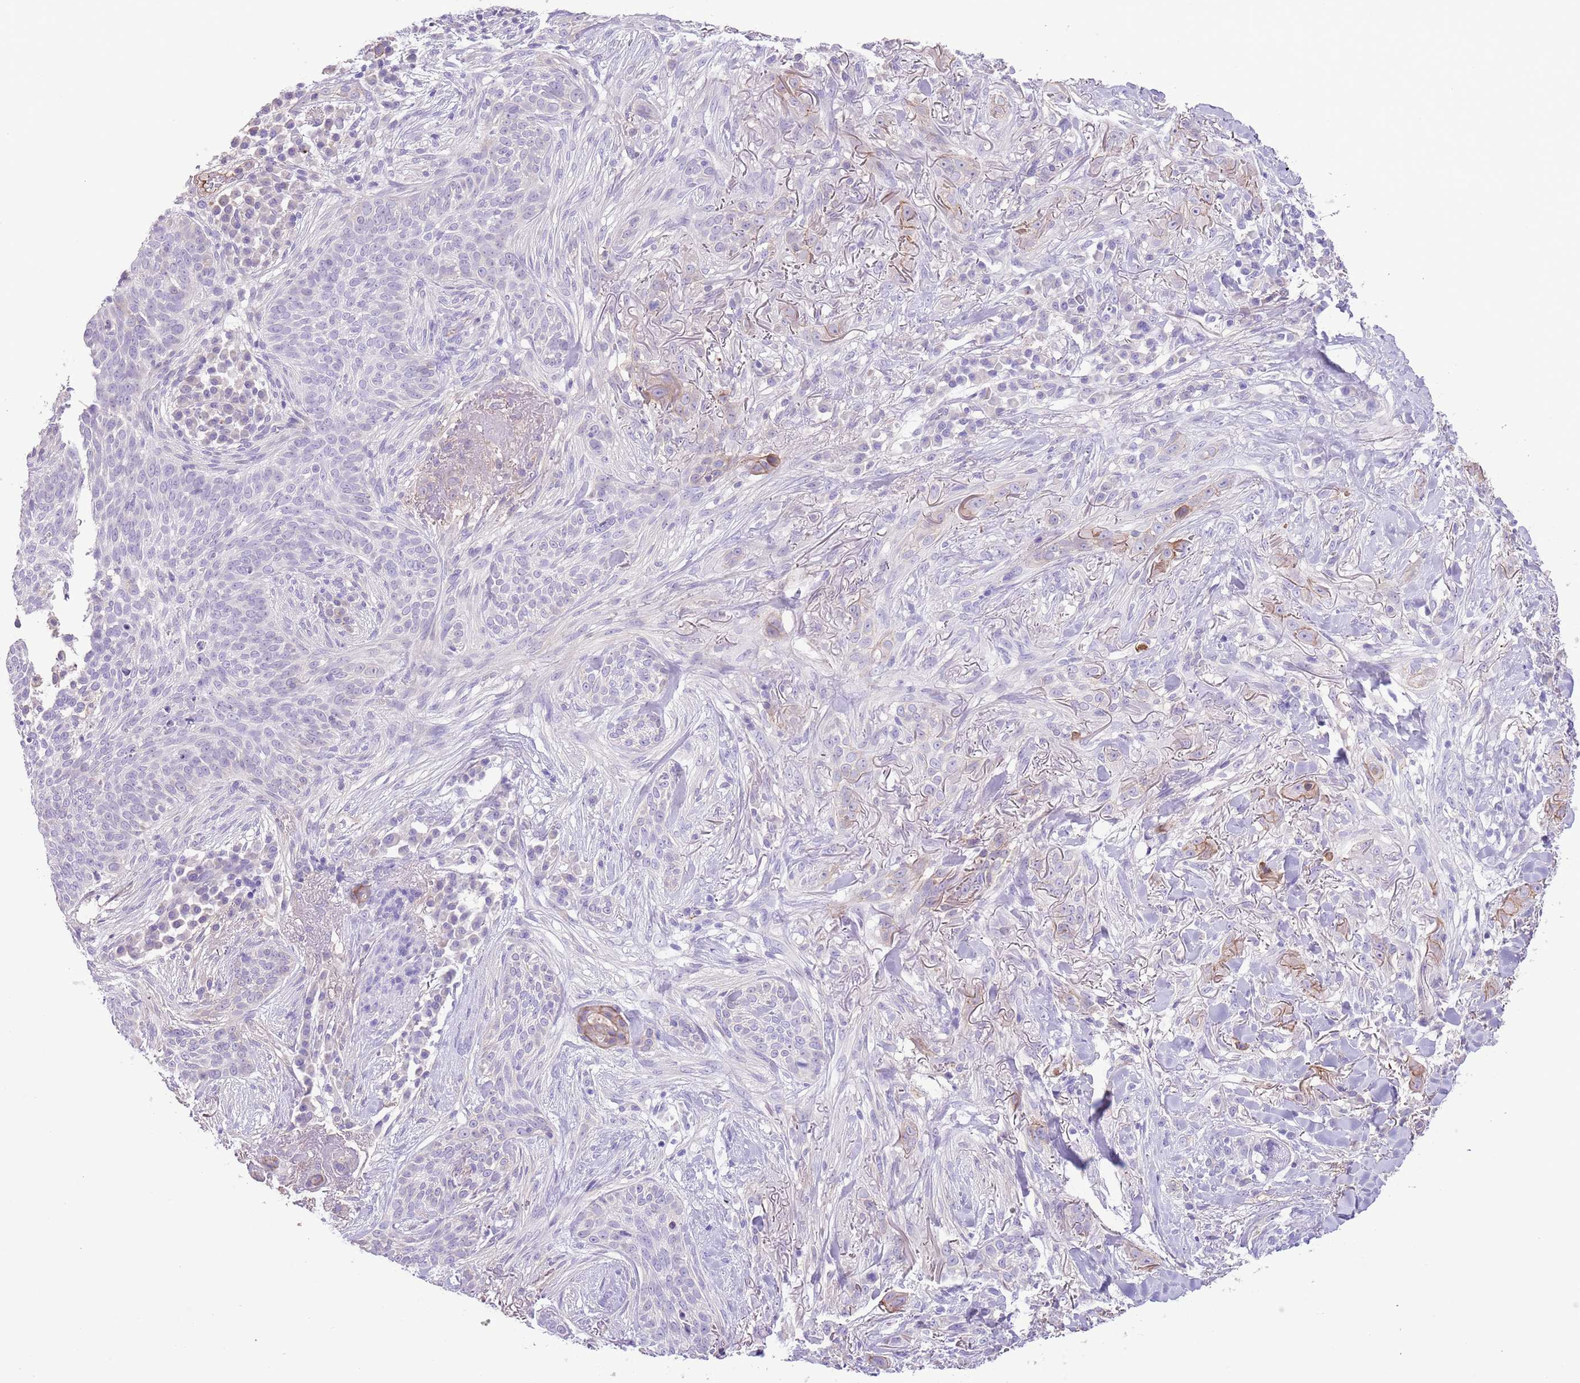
{"staining": {"intensity": "negative", "quantity": "none", "location": "none"}, "tissue": "skin cancer", "cell_type": "Tumor cells", "image_type": "cancer", "snomed": [{"axis": "morphology", "description": "Basal cell carcinoma"}, {"axis": "topography", "description": "Skin"}], "caption": "High magnification brightfield microscopy of skin cancer (basal cell carcinoma) stained with DAB (brown) and counterstained with hematoxylin (blue): tumor cells show no significant positivity.", "gene": "IGF1", "patient": {"sex": "male", "age": 72}}